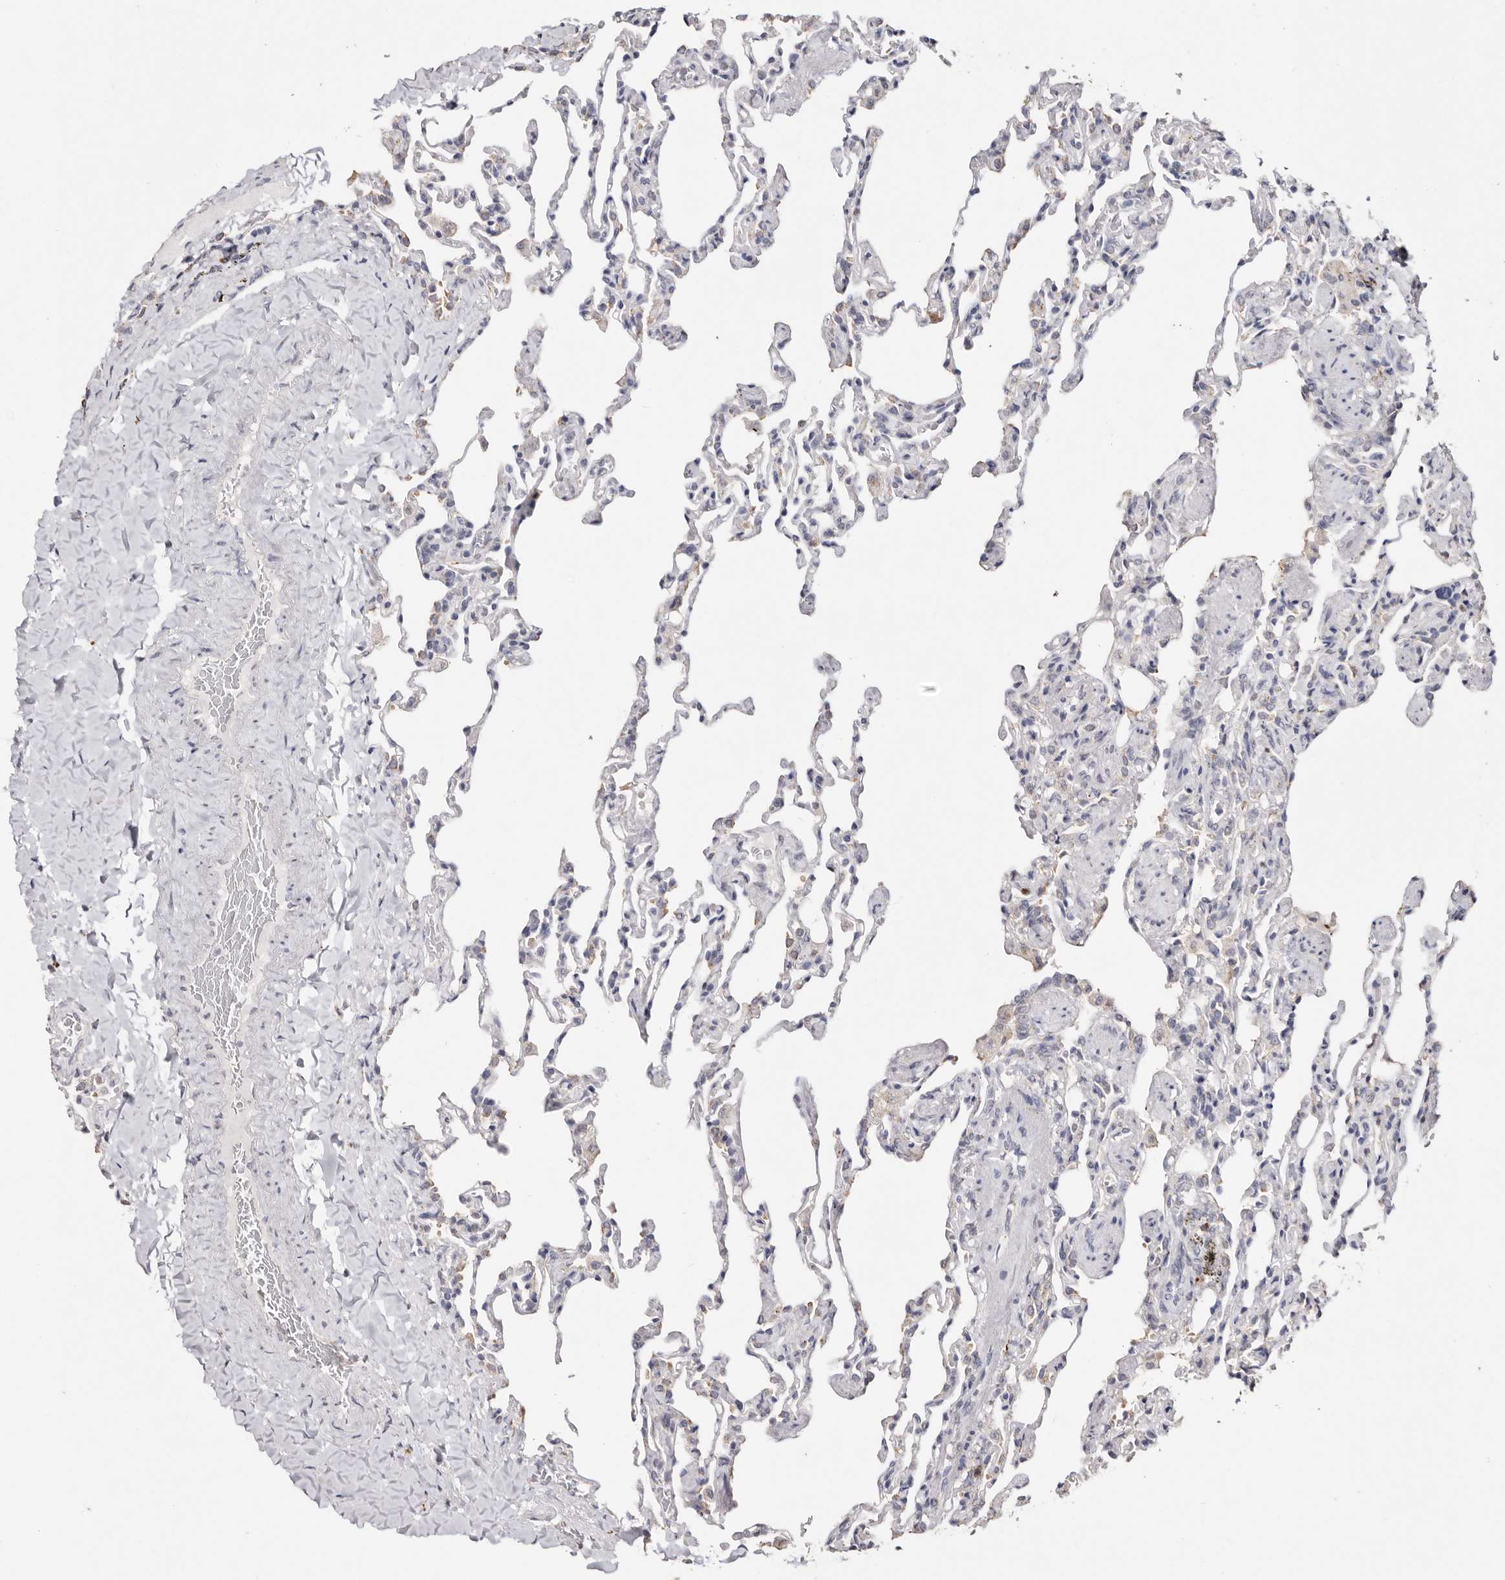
{"staining": {"intensity": "negative", "quantity": "none", "location": "none"}, "tissue": "lung", "cell_type": "Alveolar cells", "image_type": "normal", "snomed": [{"axis": "morphology", "description": "Normal tissue, NOS"}, {"axis": "topography", "description": "Lung"}], "caption": "Human lung stained for a protein using IHC shows no staining in alveolar cells.", "gene": "LGALS7B", "patient": {"sex": "male", "age": 20}}